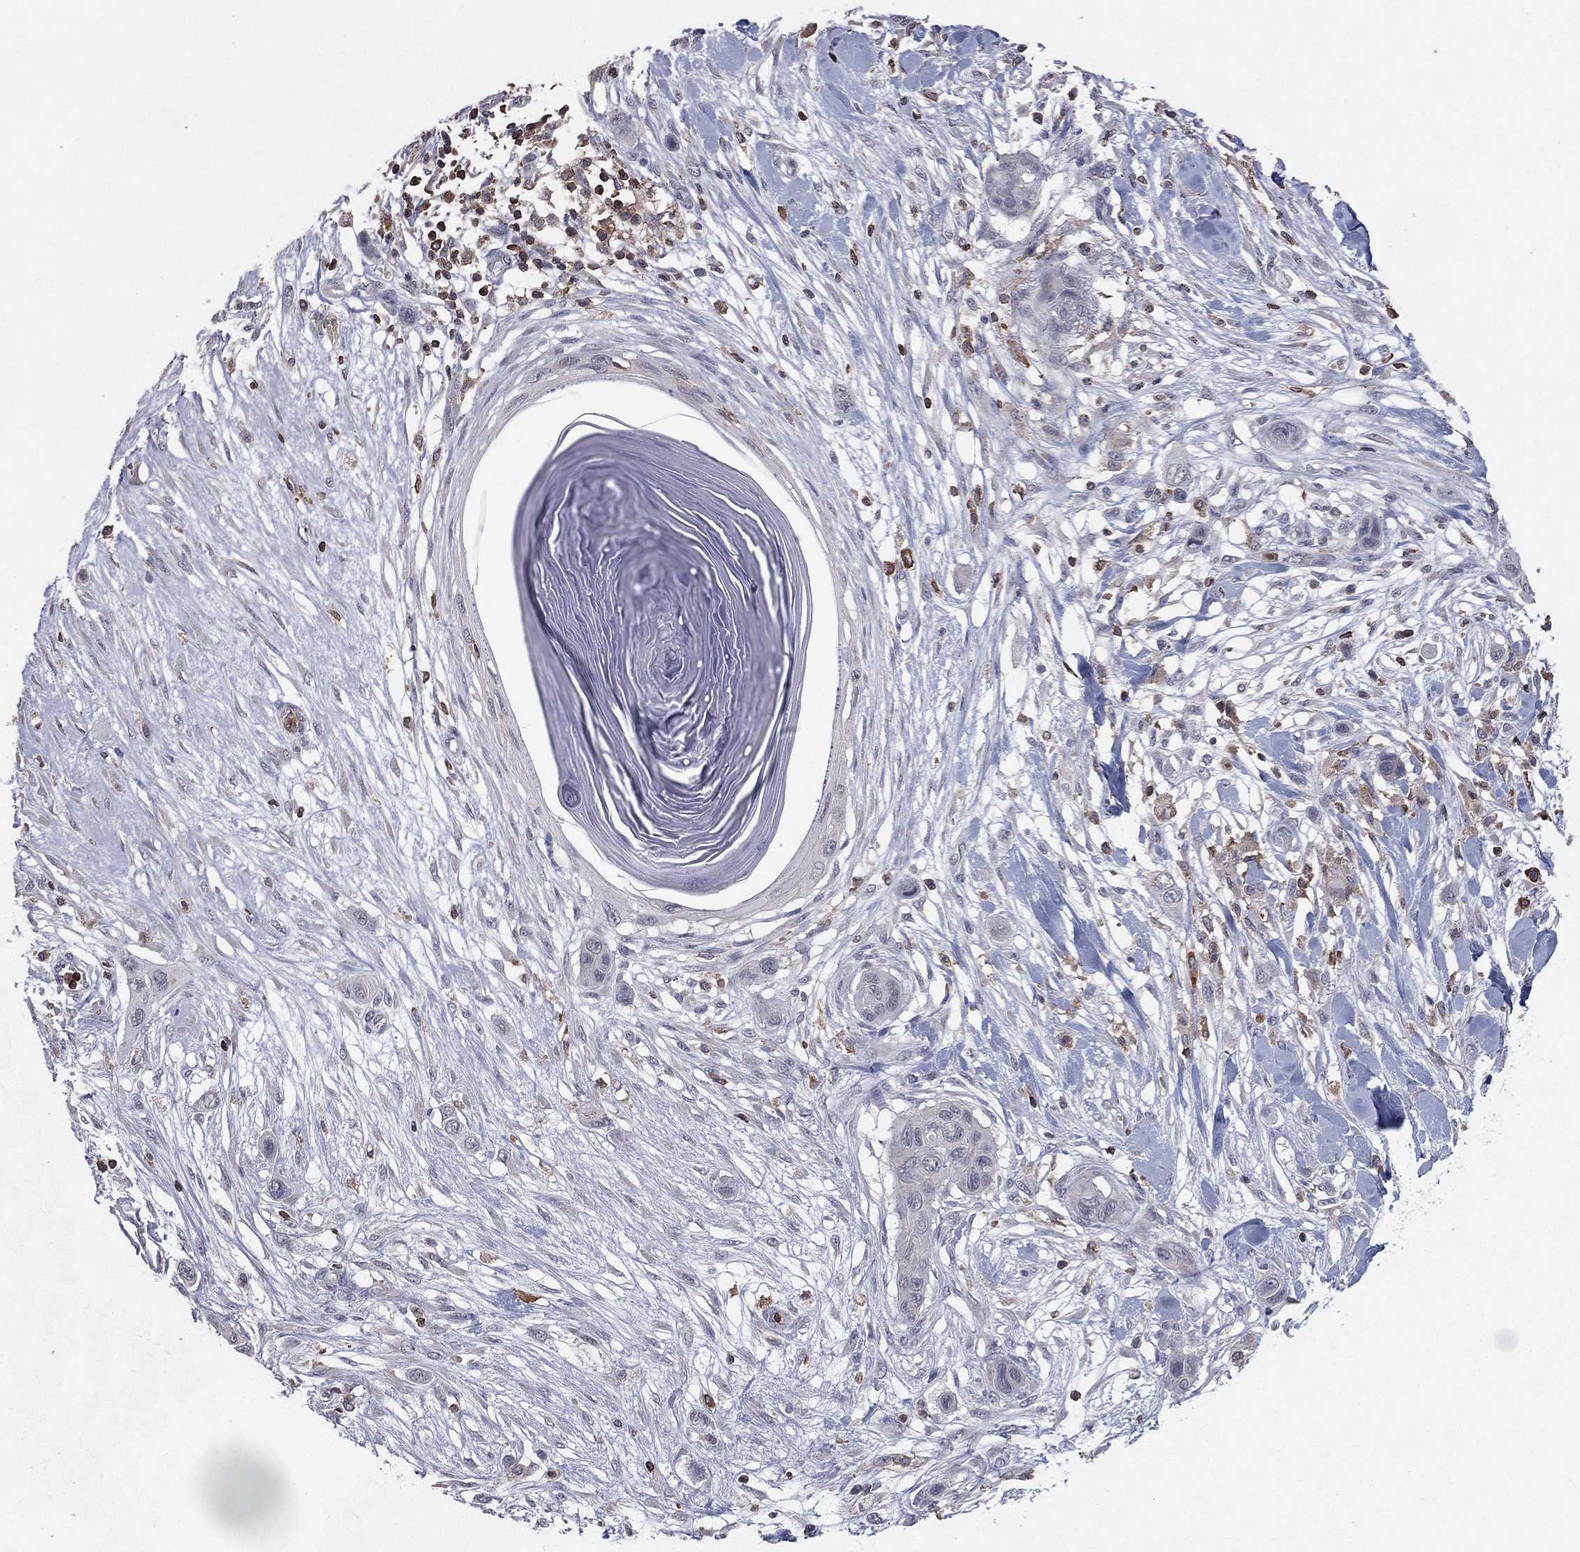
{"staining": {"intensity": "negative", "quantity": "none", "location": "none"}, "tissue": "skin cancer", "cell_type": "Tumor cells", "image_type": "cancer", "snomed": [{"axis": "morphology", "description": "Squamous cell carcinoma, NOS"}, {"axis": "topography", "description": "Skin"}], "caption": "Immunohistochemistry of human skin cancer (squamous cell carcinoma) demonstrates no positivity in tumor cells.", "gene": "PSTPIP1", "patient": {"sex": "male", "age": 79}}